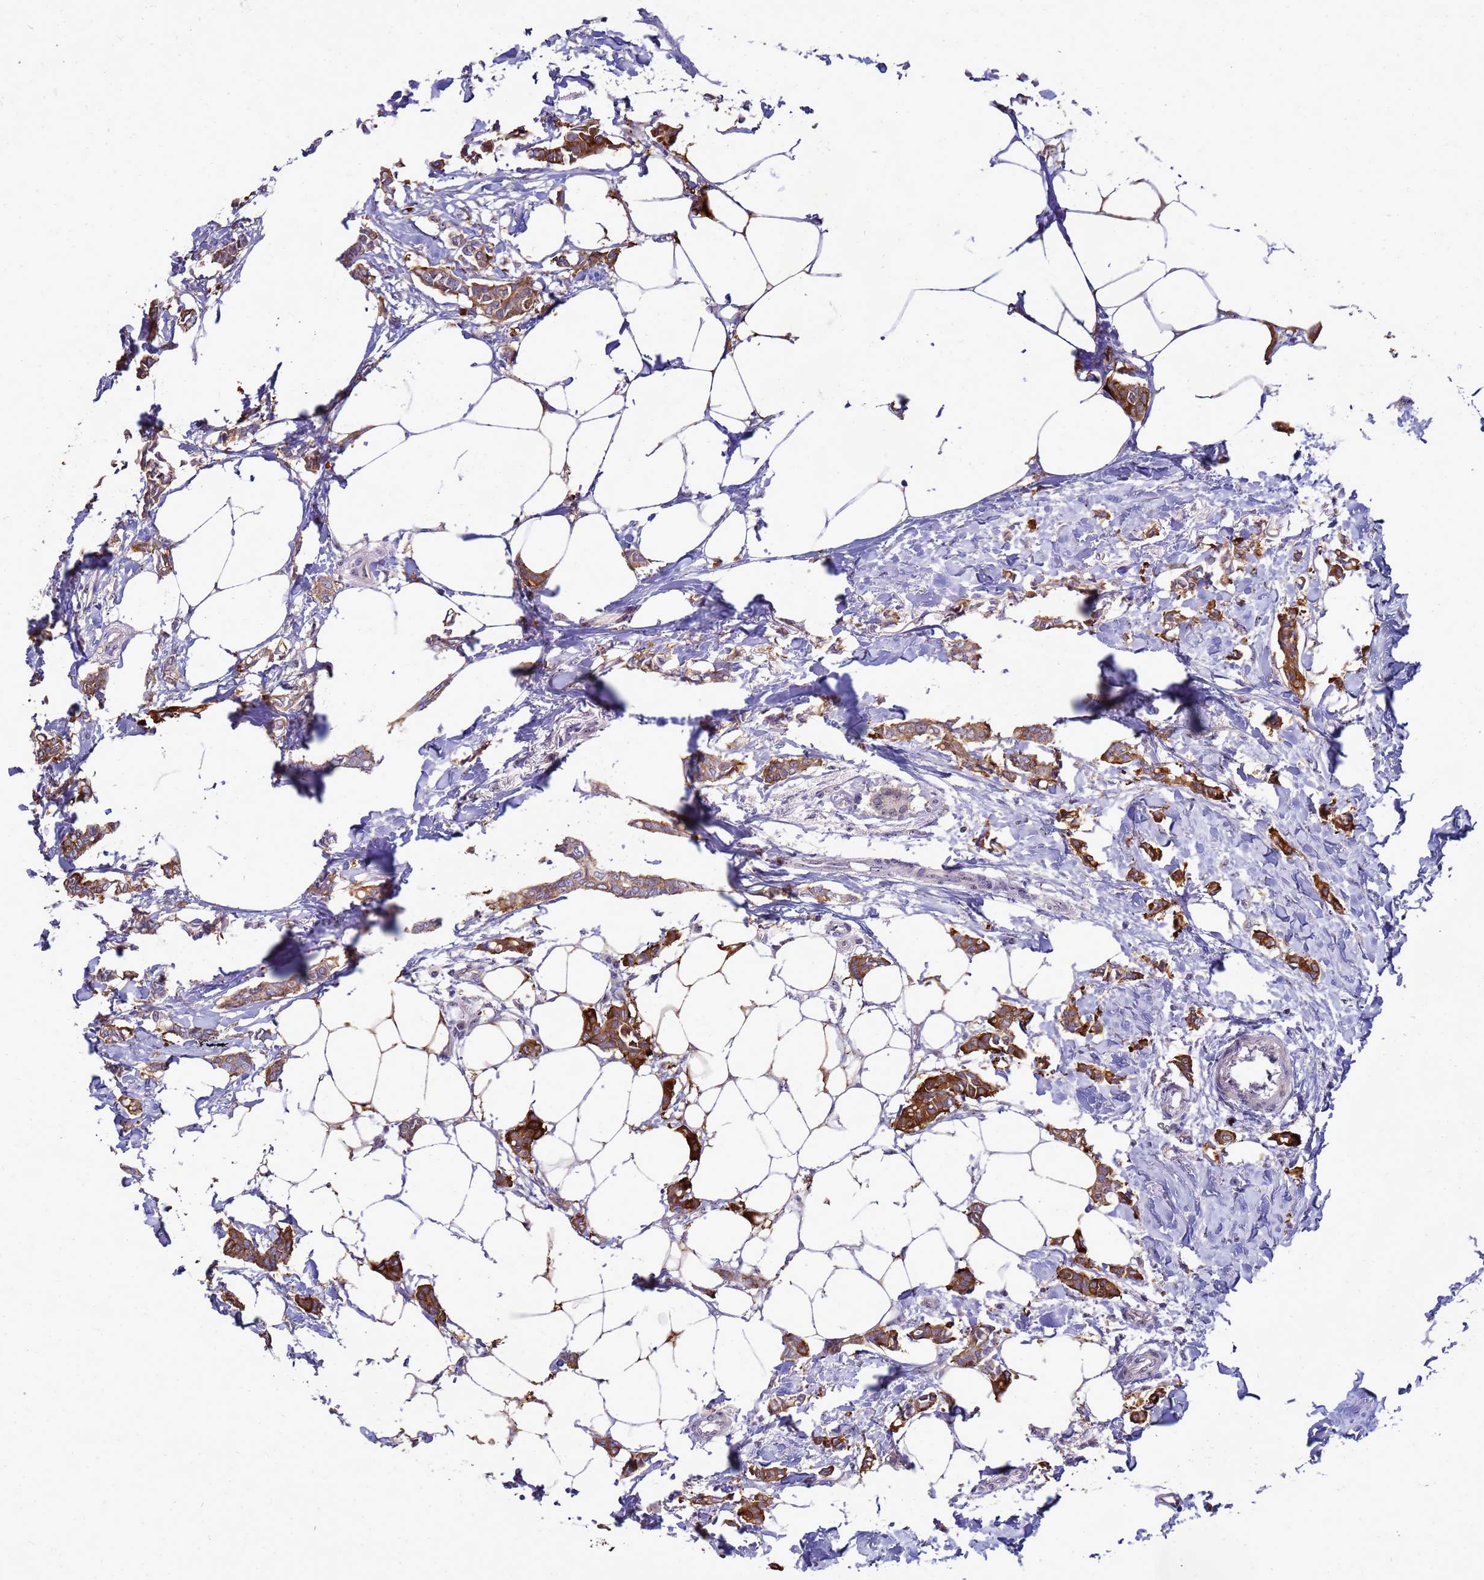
{"staining": {"intensity": "moderate", "quantity": ">75%", "location": "cytoplasmic/membranous"}, "tissue": "breast cancer", "cell_type": "Tumor cells", "image_type": "cancer", "snomed": [{"axis": "morphology", "description": "Duct carcinoma"}, {"axis": "topography", "description": "Breast"}], "caption": "DAB immunohistochemical staining of human invasive ductal carcinoma (breast) demonstrates moderate cytoplasmic/membranous protein expression in approximately >75% of tumor cells. (brown staining indicates protein expression, while blue staining denotes nuclei).", "gene": "RSPO1", "patient": {"sex": "female", "age": 41}}